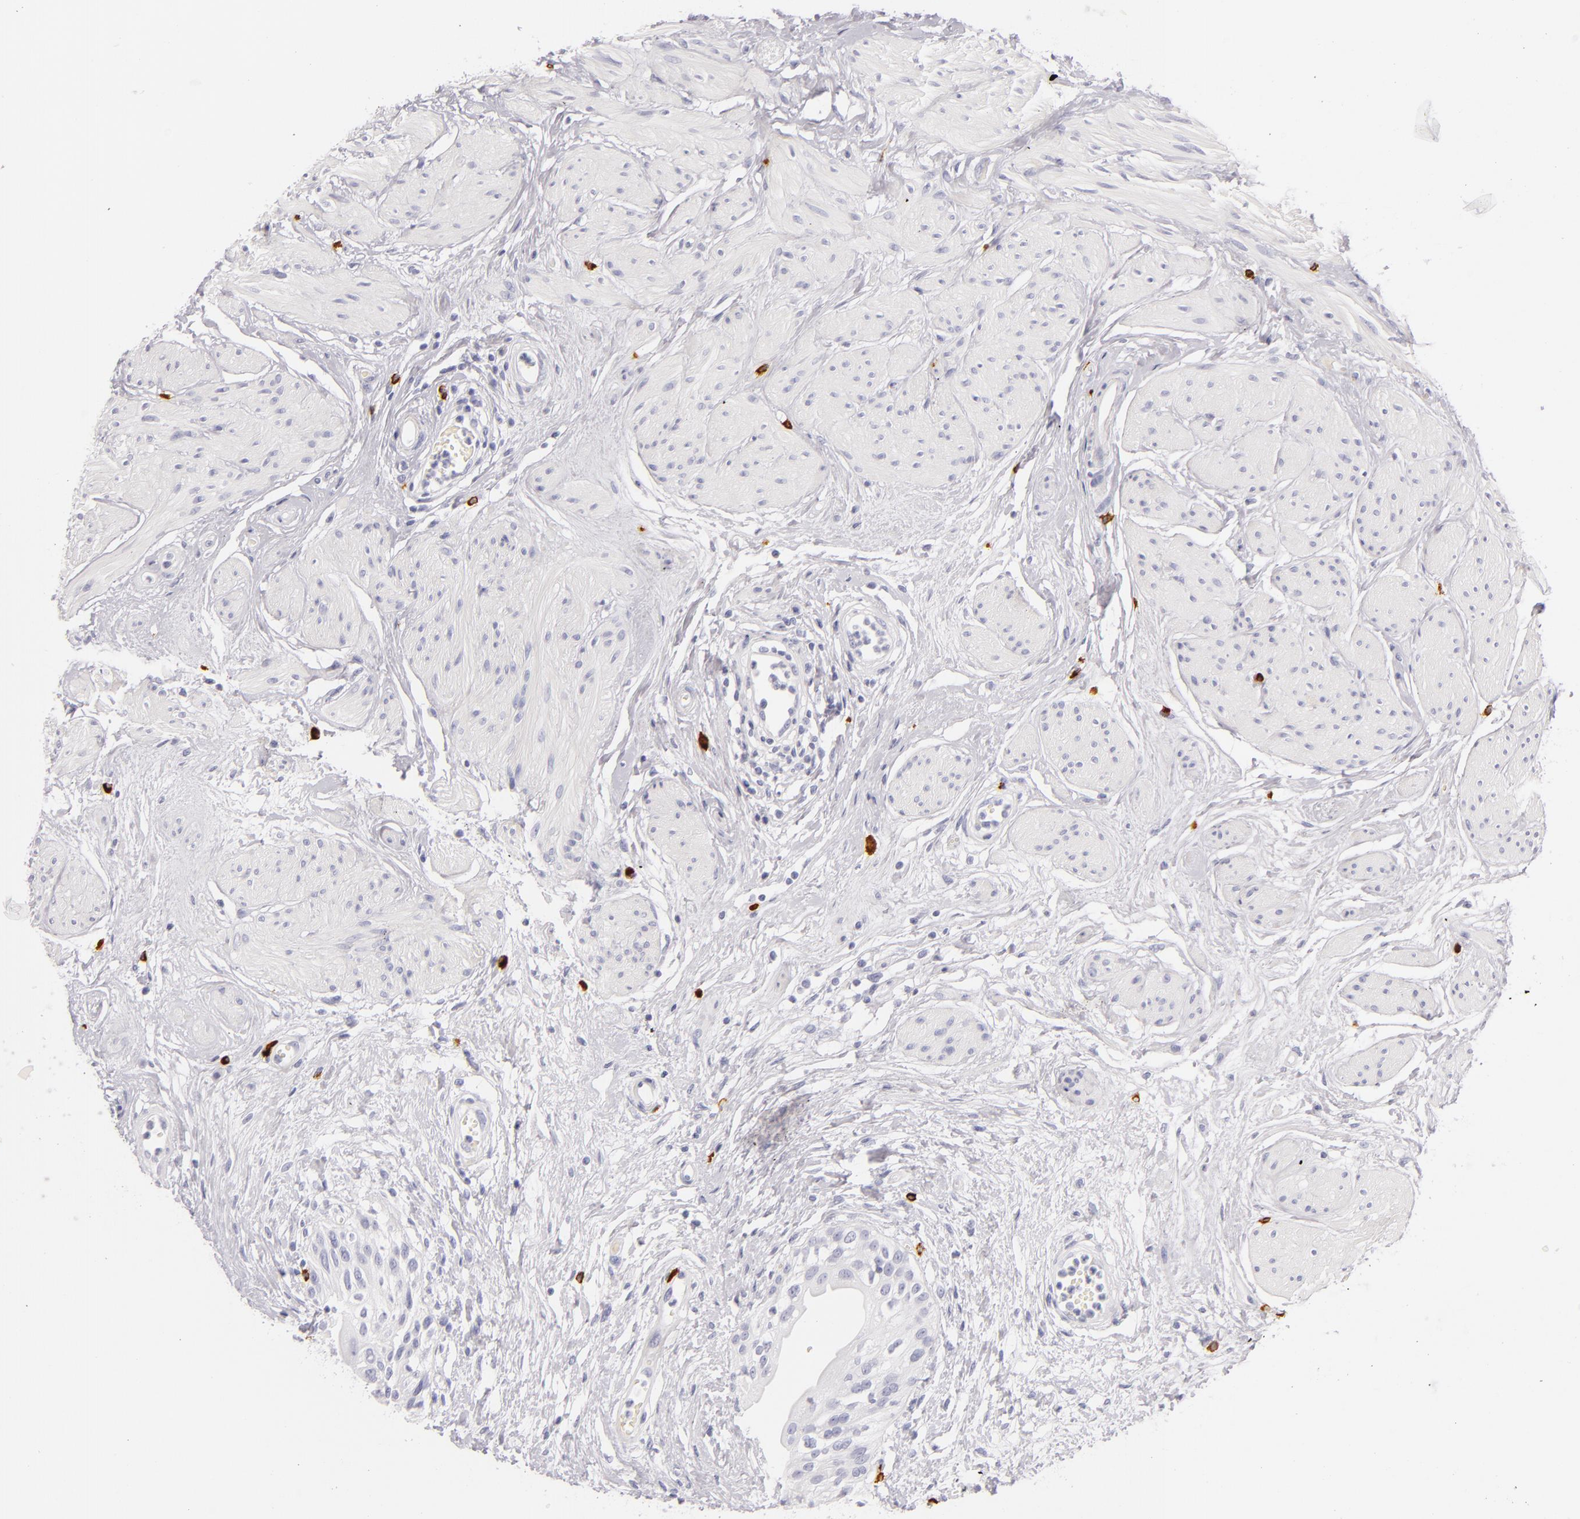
{"staining": {"intensity": "negative", "quantity": "none", "location": "none"}, "tissue": "urinary bladder", "cell_type": "Urothelial cells", "image_type": "normal", "snomed": [{"axis": "morphology", "description": "Normal tissue, NOS"}, {"axis": "topography", "description": "Urinary bladder"}], "caption": "Urothelial cells are negative for protein expression in normal human urinary bladder. (Stains: DAB (3,3'-diaminobenzidine) IHC with hematoxylin counter stain, Microscopy: brightfield microscopy at high magnification).", "gene": "TPSD1", "patient": {"sex": "female", "age": 55}}